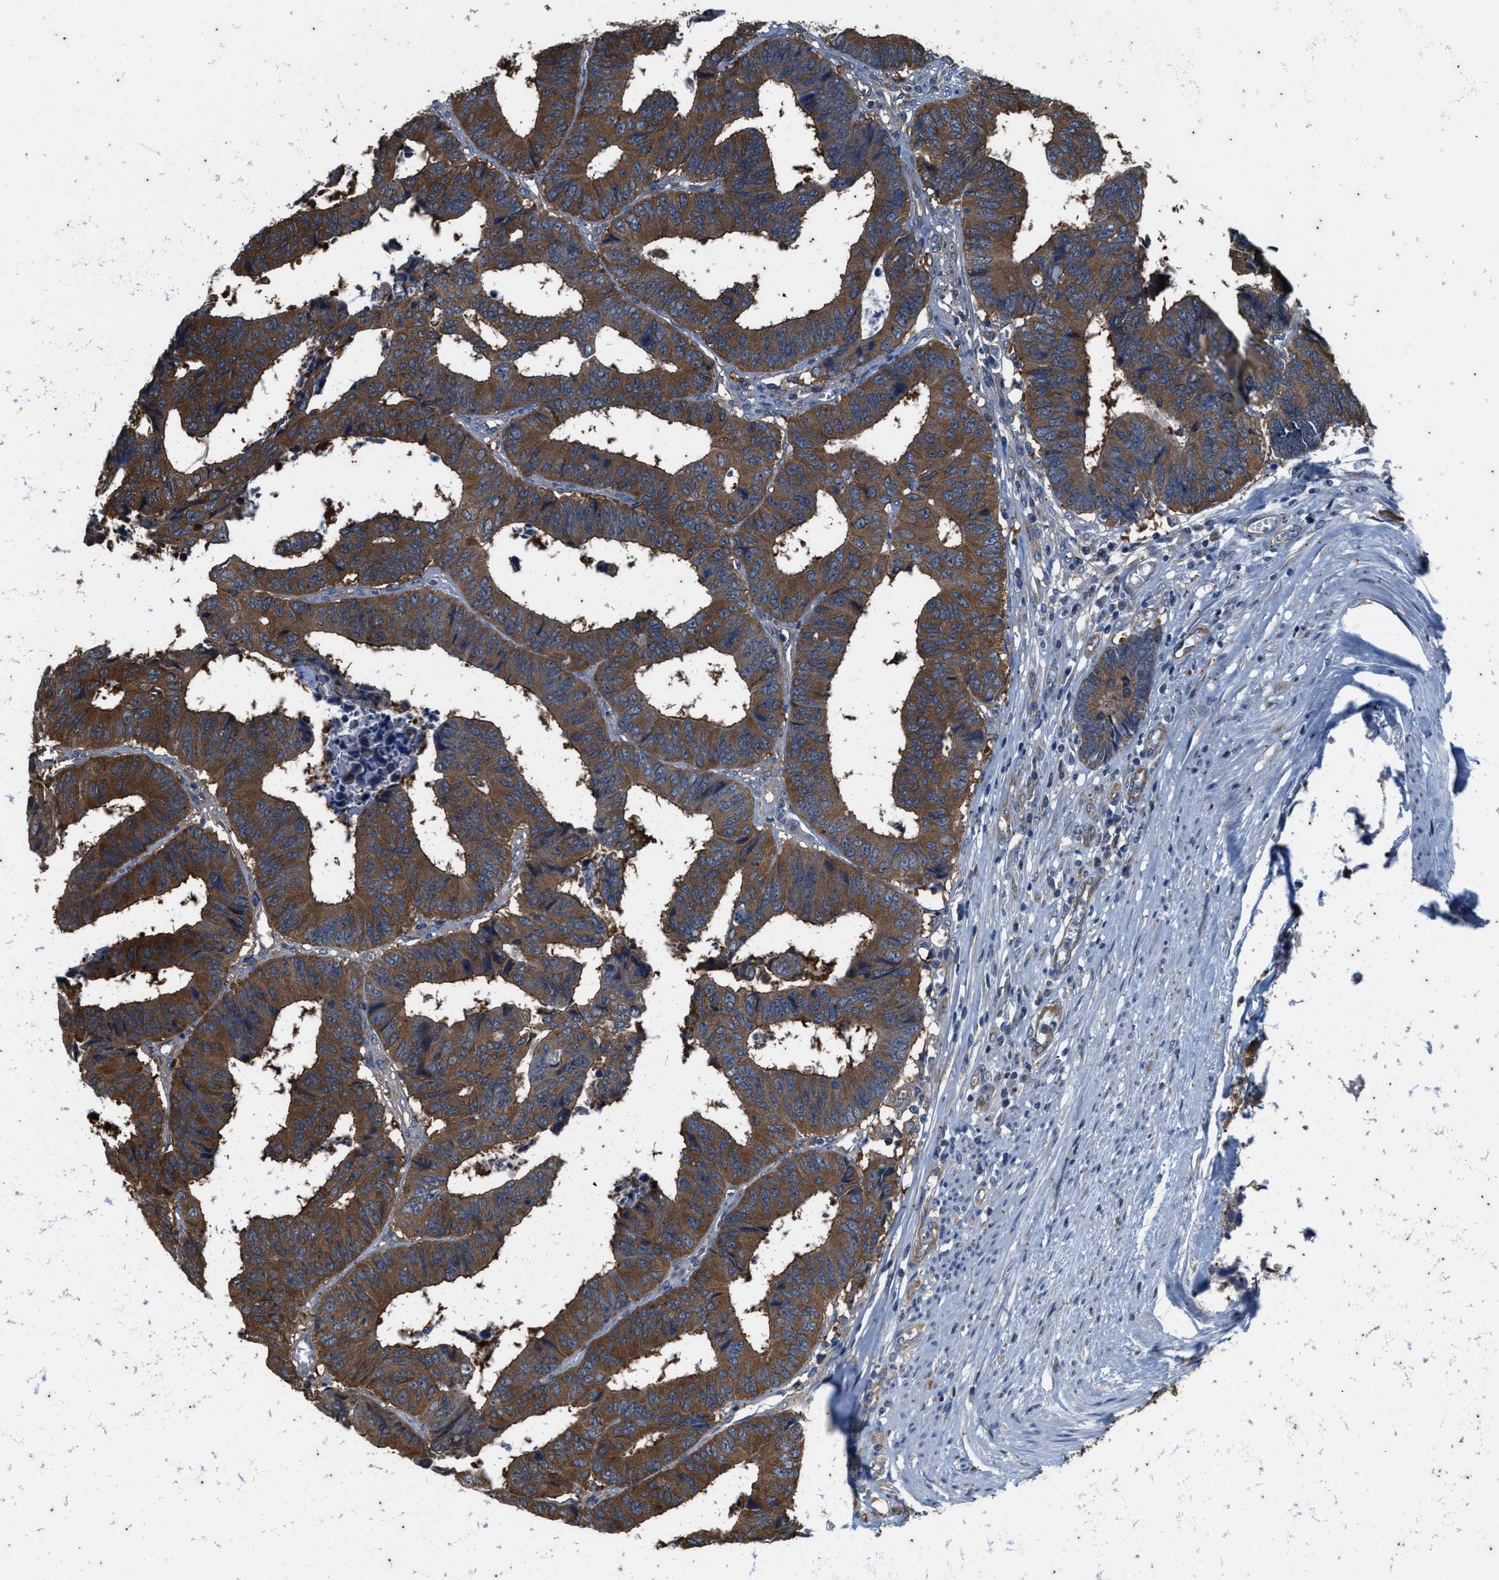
{"staining": {"intensity": "strong", "quantity": ">75%", "location": "cytoplasmic/membranous"}, "tissue": "colorectal cancer", "cell_type": "Tumor cells", "image_type": "cancer", "snomed": [{"axis": "morphology", "description": "Adenocarcinoma, NOS"}, {"axis": "topography", "description": "Rectum"}], "caption": "Tumor cells demonstrate high levels of strong cytoplasmic/membranous expression in about >75% of cells in colorectal cancer.", "gene": "COX19", "patient": {"sex": "male", "age": 84}}